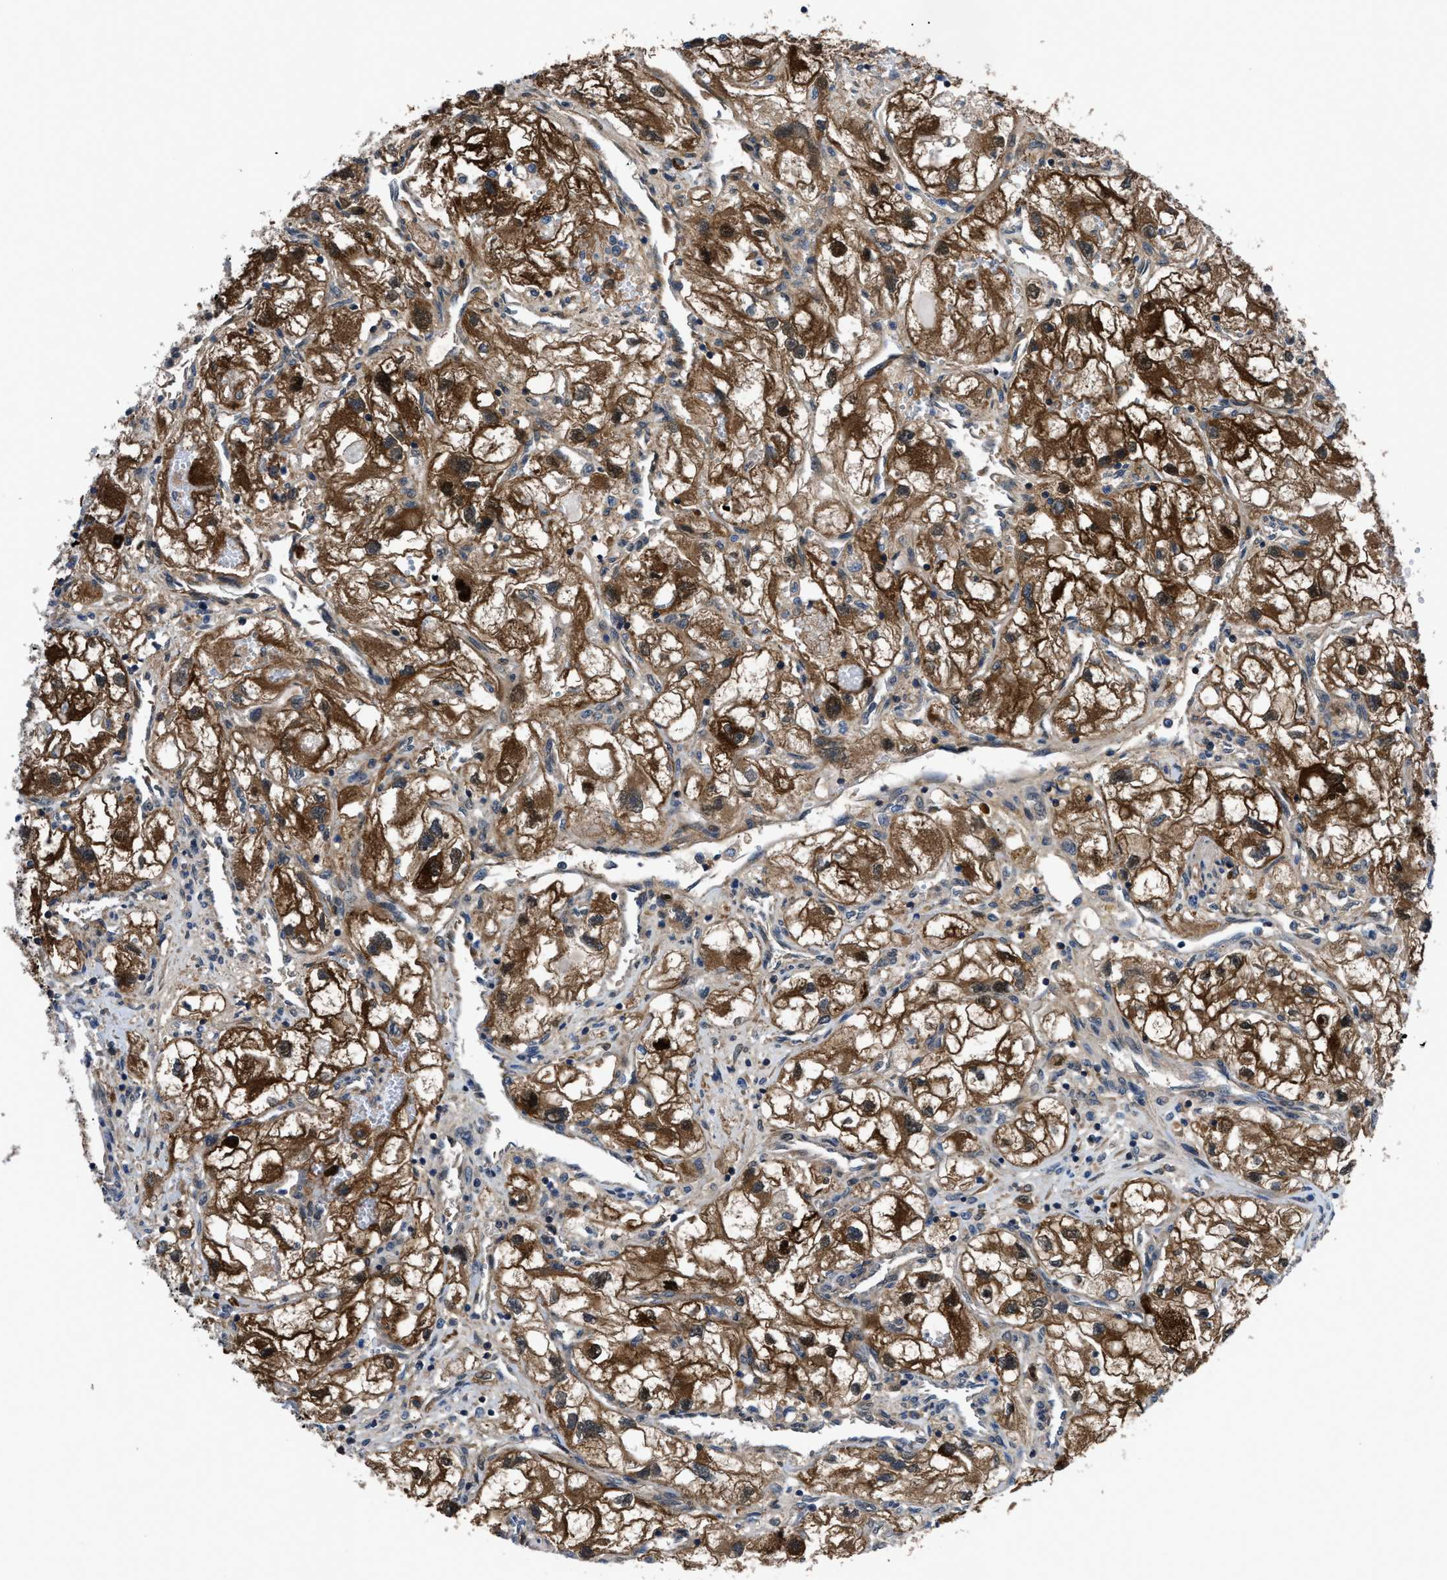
{"staining": {"intensity": "strong", "quantity": ">75%", "location": "cytoplasmic/membranous,nuclear"}, "tissue": "renal cancer", "cell_type": "Tumor cells", "image_type": "cancer", "snomed": [{"axis": "morphology", "description": "Adenocarcinoma, NOS"}, {"axis": "topography", "description": "Kidney"}], "caption": "Renal cancer (adenocarcinoma) was stained to show a protein in brown. There is high levels of strong cytoplasmic/membranous and nuclear staining in approximately >75% of tumor cells. The staining is performed using DAB brown chromogen to label protein expression. The nuclei are counter-stained blue using hematoxylin.", "gene": "TMEM45B", "patient": {"sex": "female", "age": 70}}